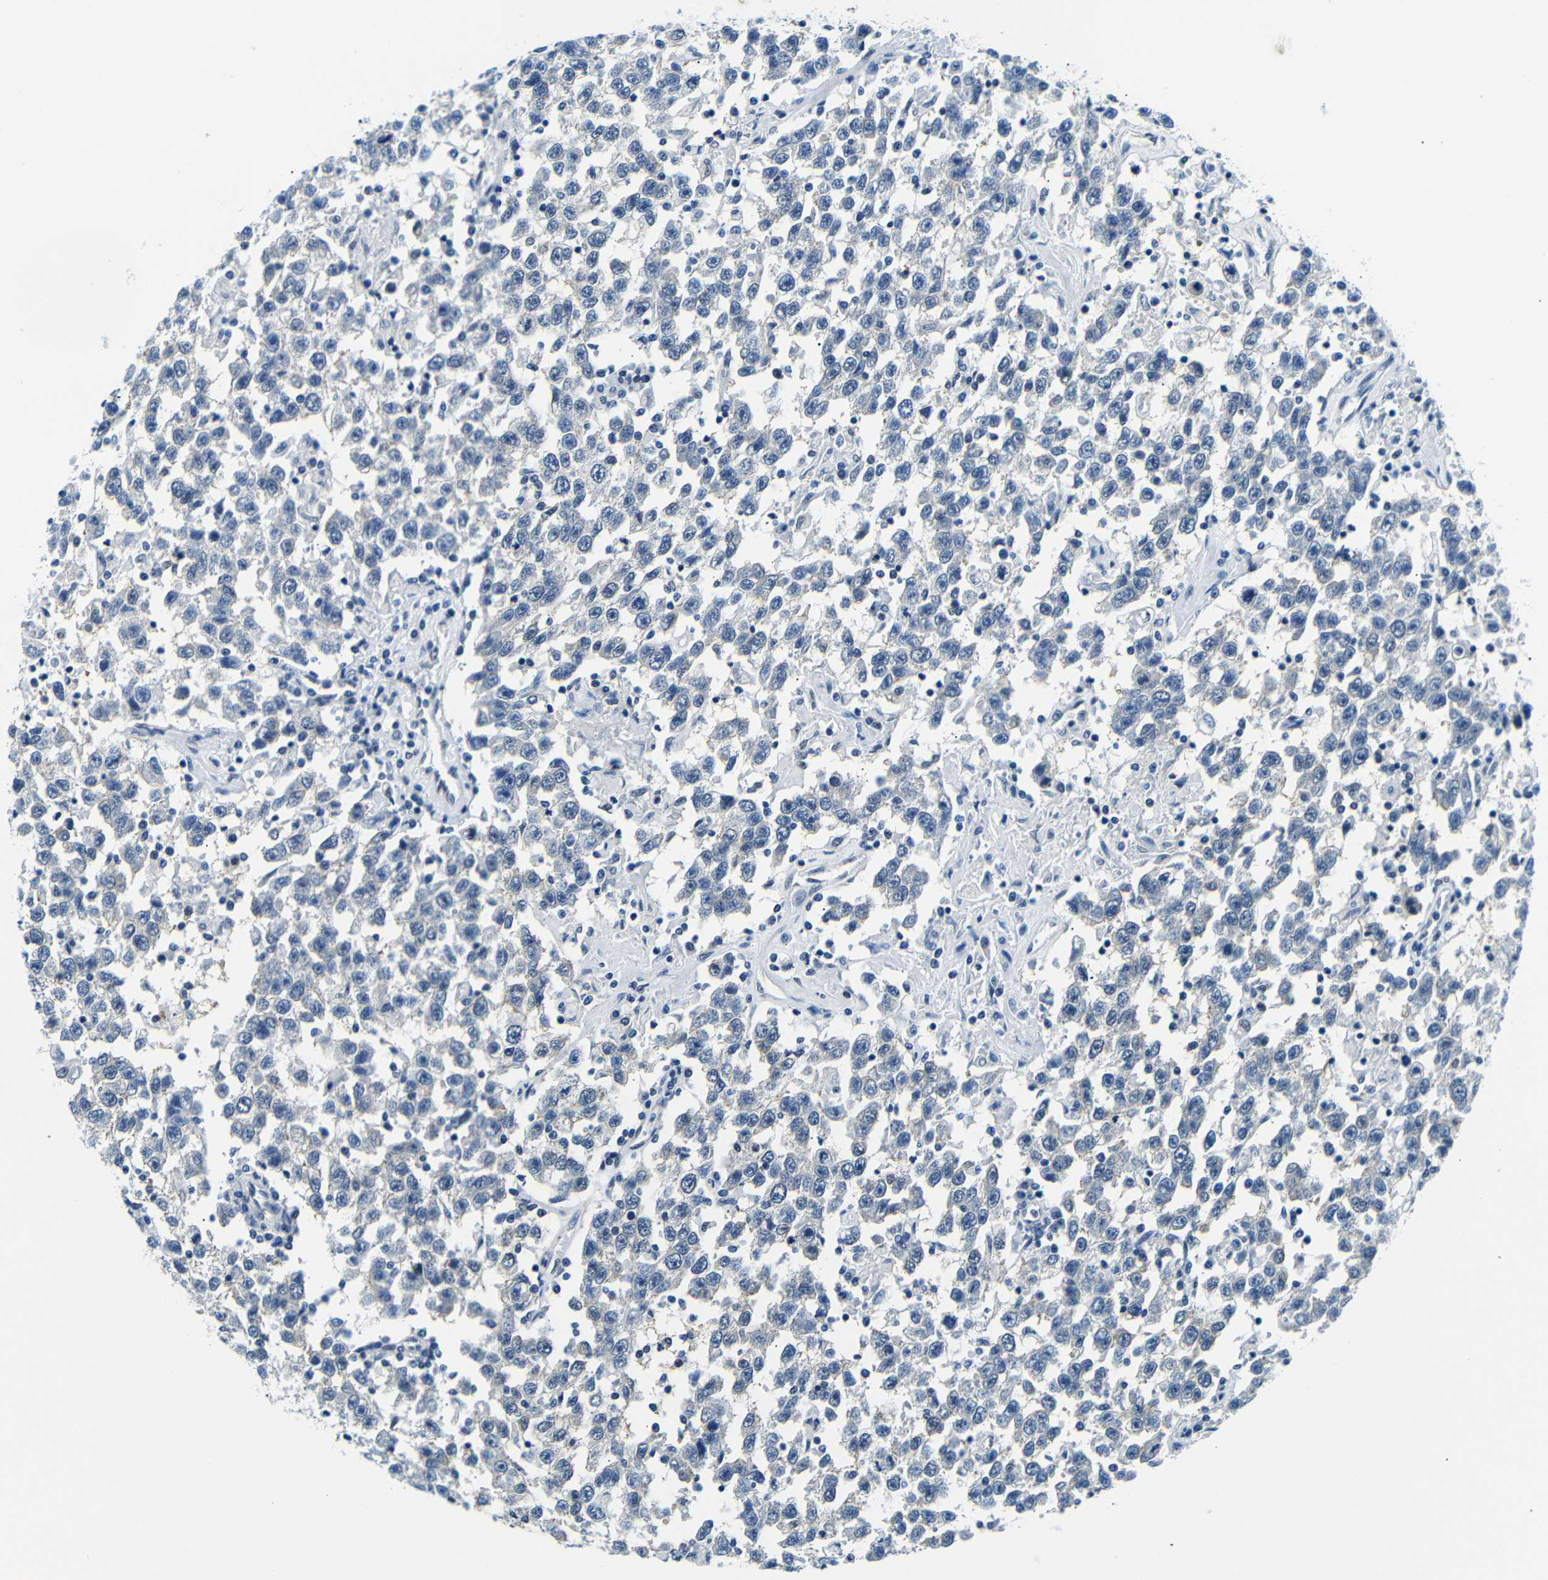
{"staining": {"intensity": "negative", "quantity": "none", "location": "none"}, "tissue": "testis cancer", "cell_type": "Tumor cells", "image_type": "cancer", "snomed": [{"axis": "morphology", "description": "Seminoma, NOS"}, {"axis": "topography", "description": "Testis"}], "caption": "Tumor cells show no significant positivity in testis cancer. The staining was performed using DAB to visualize the protein expression in brown, while the nuclei were stained in blue with hematoxylin (Magnification: 20x).", "gene": "TAFA1", "patient": {"sex": "male", "age": 41}}